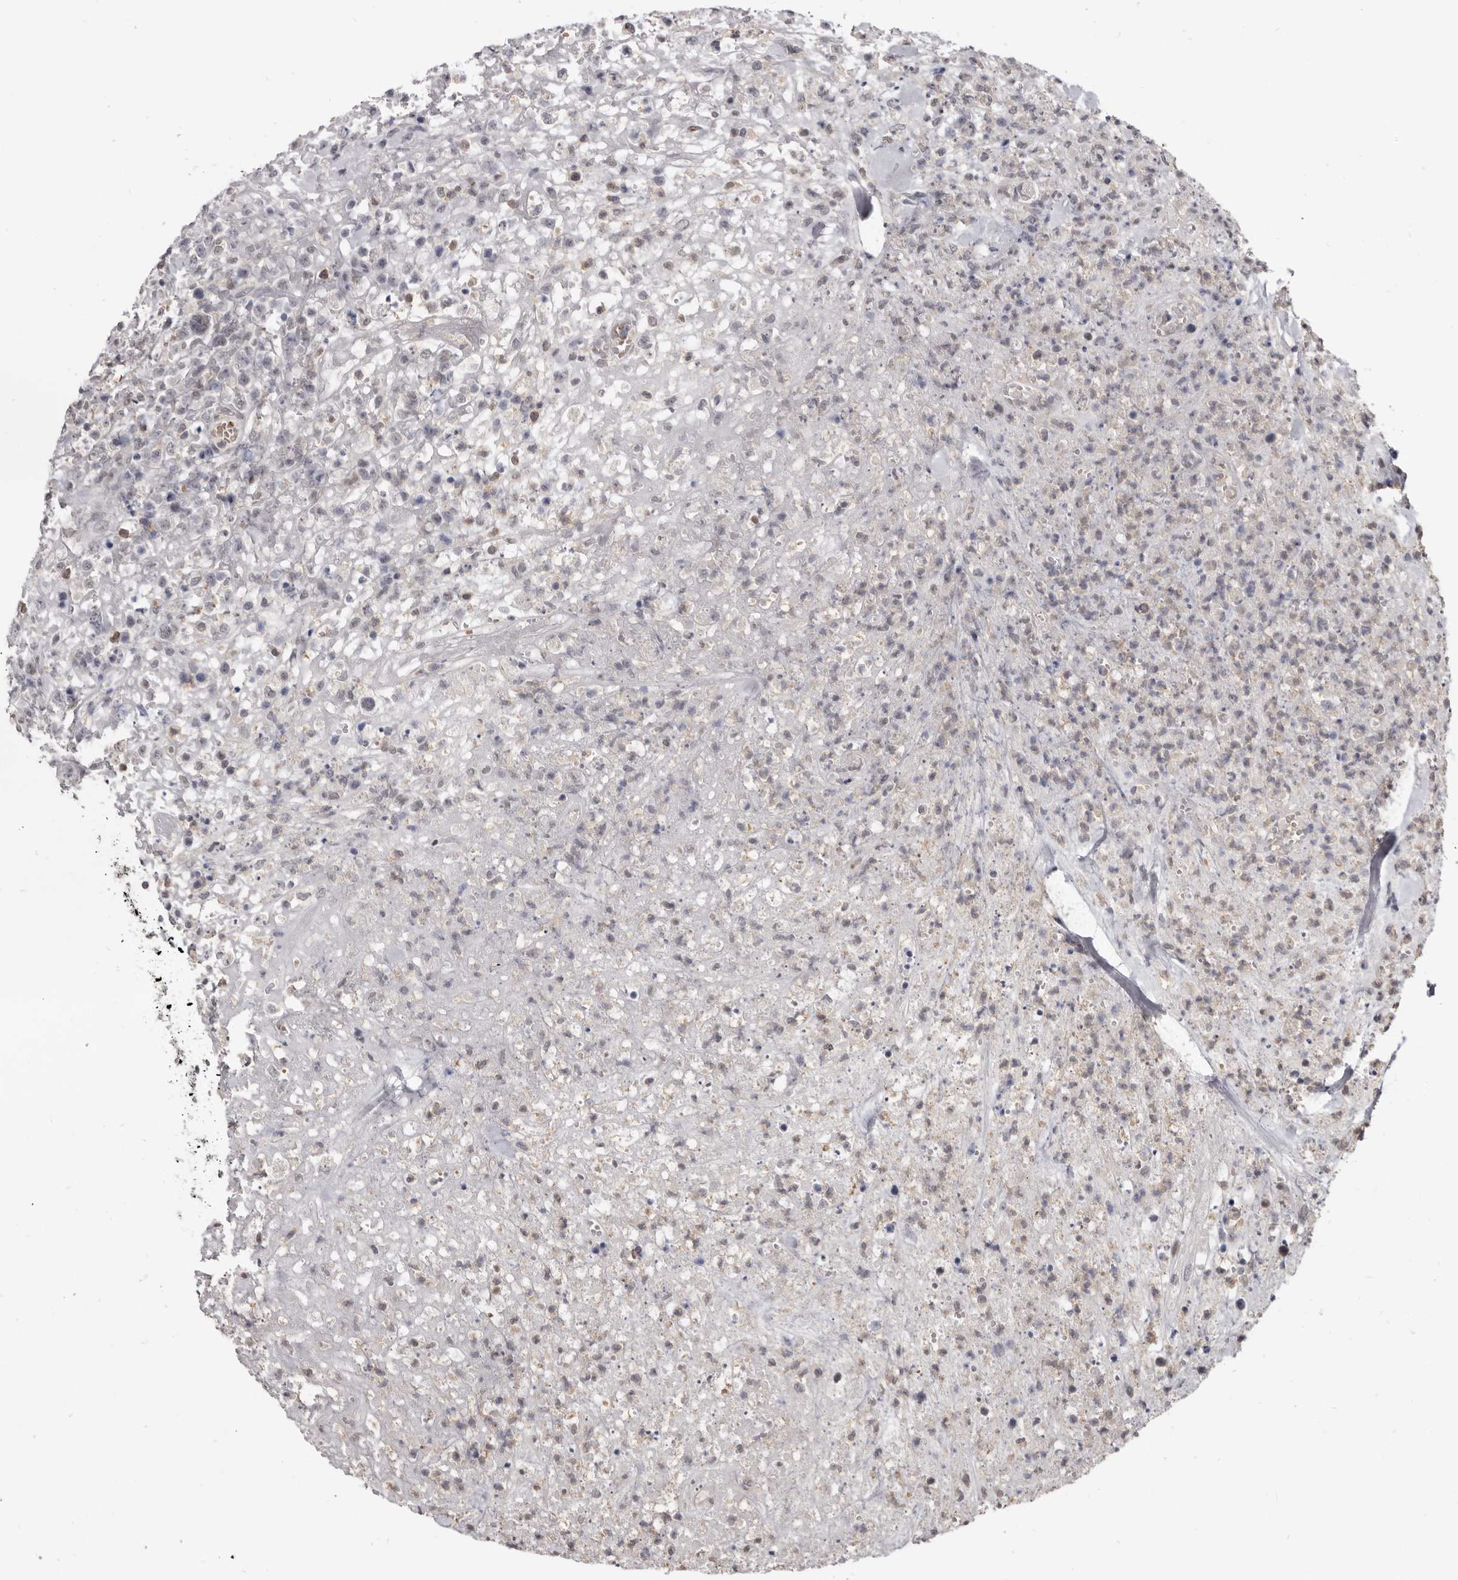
{"staining": {"intensity": "weak", "quantity": "<25%", "location": "nuclear"}, "tissue": "lymphoma", "cell_type": "Tumor cells", "image_type": "cancer", "snomed": [{"axis": "morphology", "description": "Malignant lymphoma, non-Hodgkin's type, High grade"}, {"axis": "topography", "description": "Colon"}], "caption": "DAB (3,3'-diaminobenzidine) immunohistochemical staining of high-grade malignant lymphoma, non-Hodgkin's type reveals no significant expression in tumor cells.", "gene": "CGN", "patient": {"sex": "female", "age": 53}}